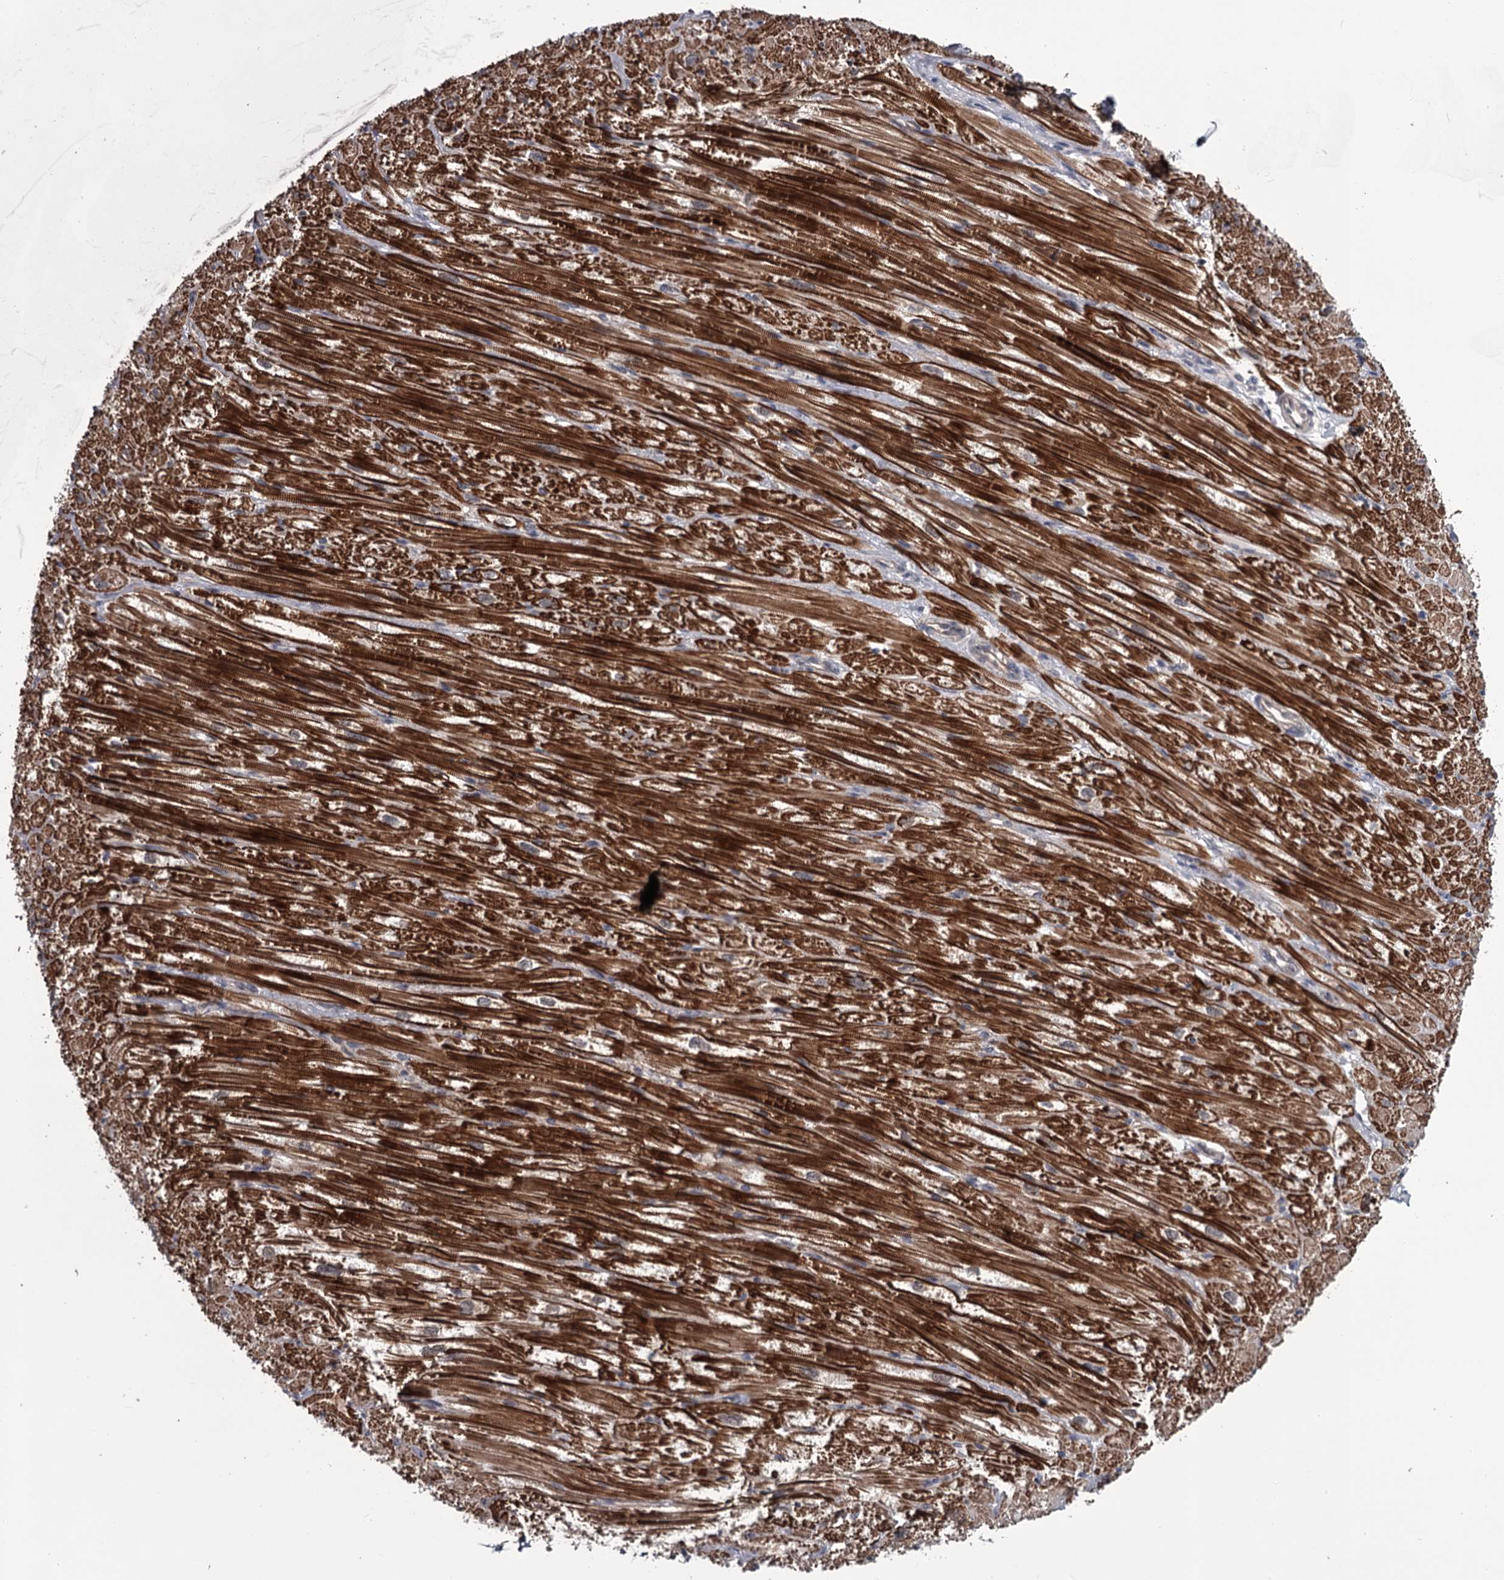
{"staining": {"intensity": "strong", "quantity": ">75%", "location": "cytoplasmic/membranous"}, "tissue": "heart muscle", "cell_type": "Cardiomyocytes", "image_type": "normal", "snomed": [{"axis": "morphology", "description": "Normal tissue, NOS"}, {"axis": "topography", "description": "Heart"}], "caption": "Immunohistochemistry (IHC) of normal human heart muscle demonstrates high levels of strong cytoplasmic/membranous expression in approximately >75% of cardiomyocytes. Nuclei are stained in blue.", "gene": "DAO", "patient": {"sex": "male", "age": 50}}